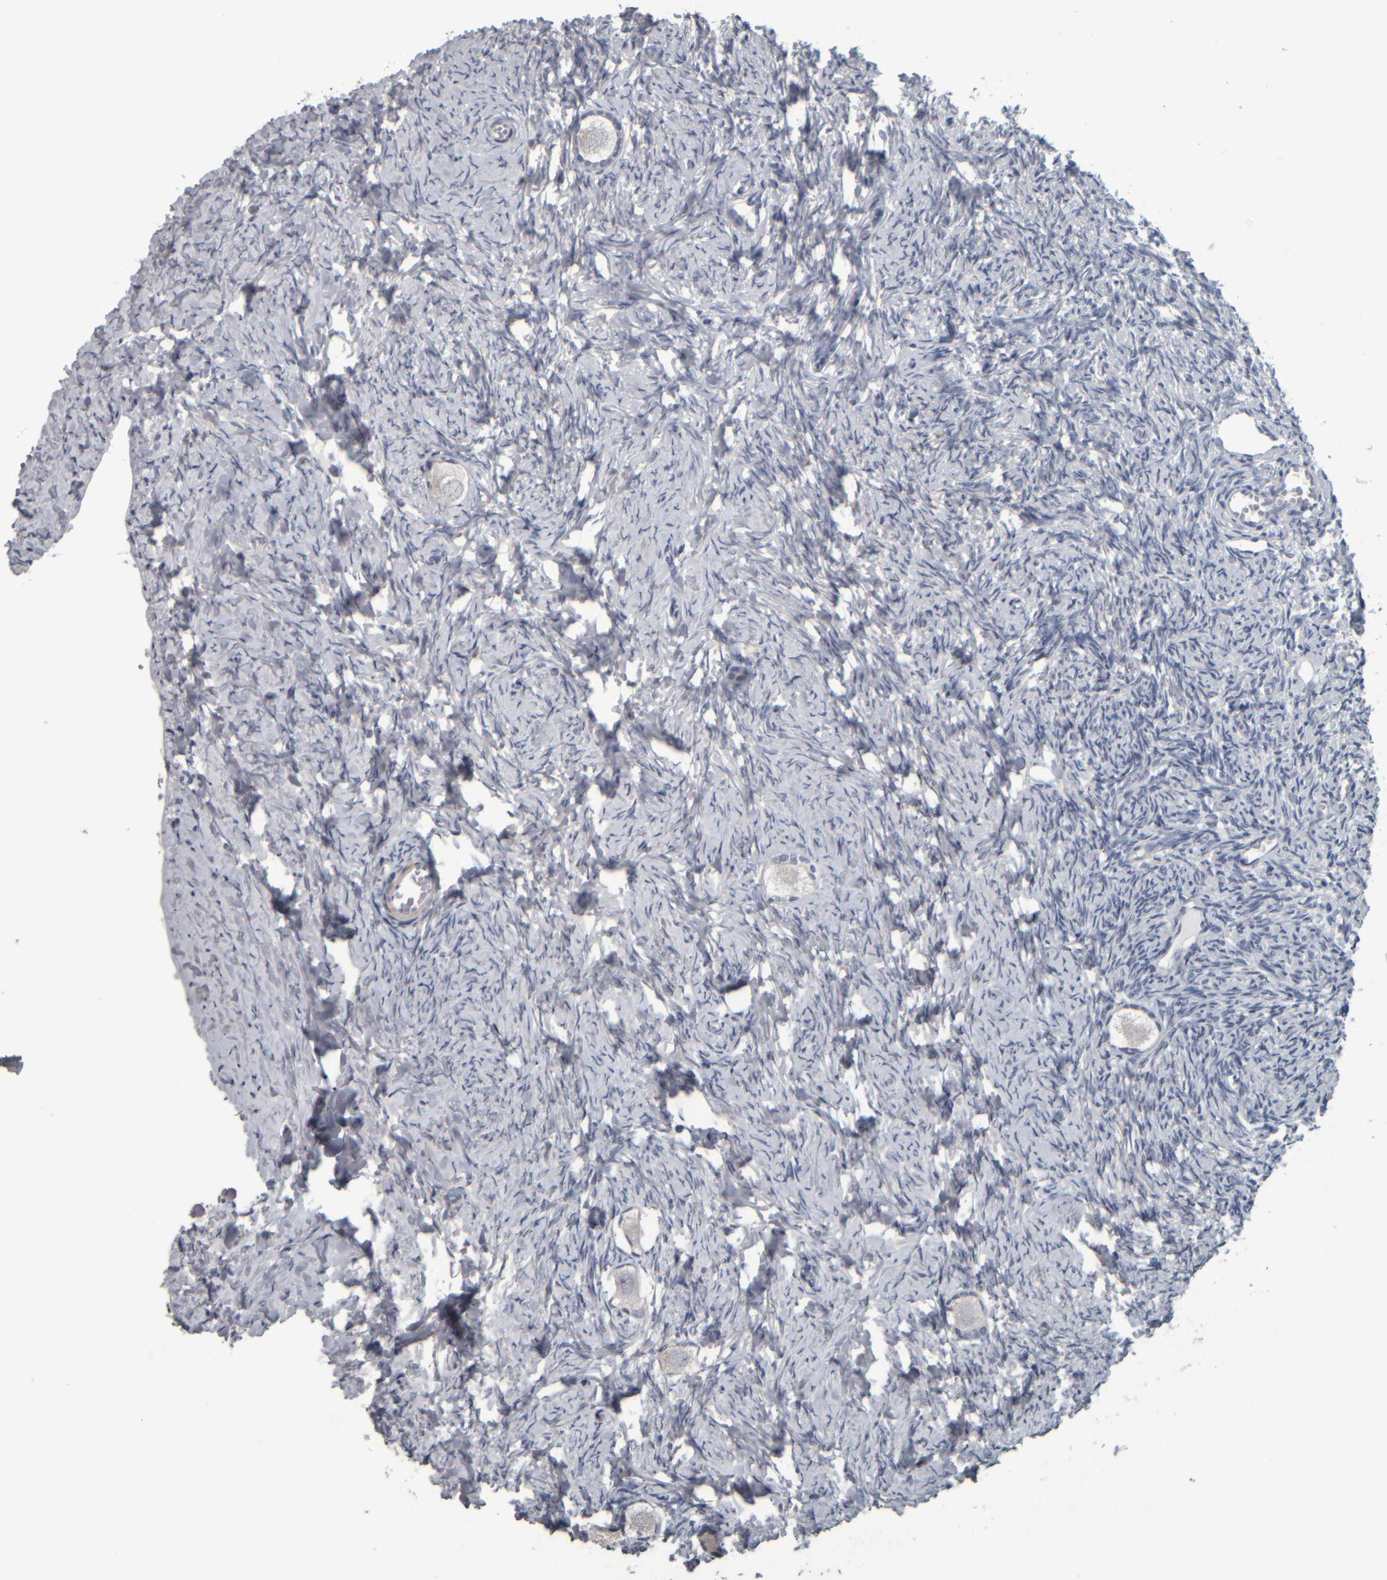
{"staining": {"intensity": "negative", "quantity": "none", "location": "none"}, "tissue": "ovary", "cell_type": "Follicle cells", "image_type": "normal", "snomed": [{"axis": "morphology", "description": "Normal tissue, NOS"}, {"axis": "topography", "description": "Ovary"}], "caption": "DAB (3,3'-diaminobenzidine) immunohistochemical staining of benign ovary shows no significant expression in follicle cells. (Brightfield microscopy of DAB immunohistochemistry at high magnification).", "gene": "CAVIN4", "patient": {"sex": "female", "age": 27}}